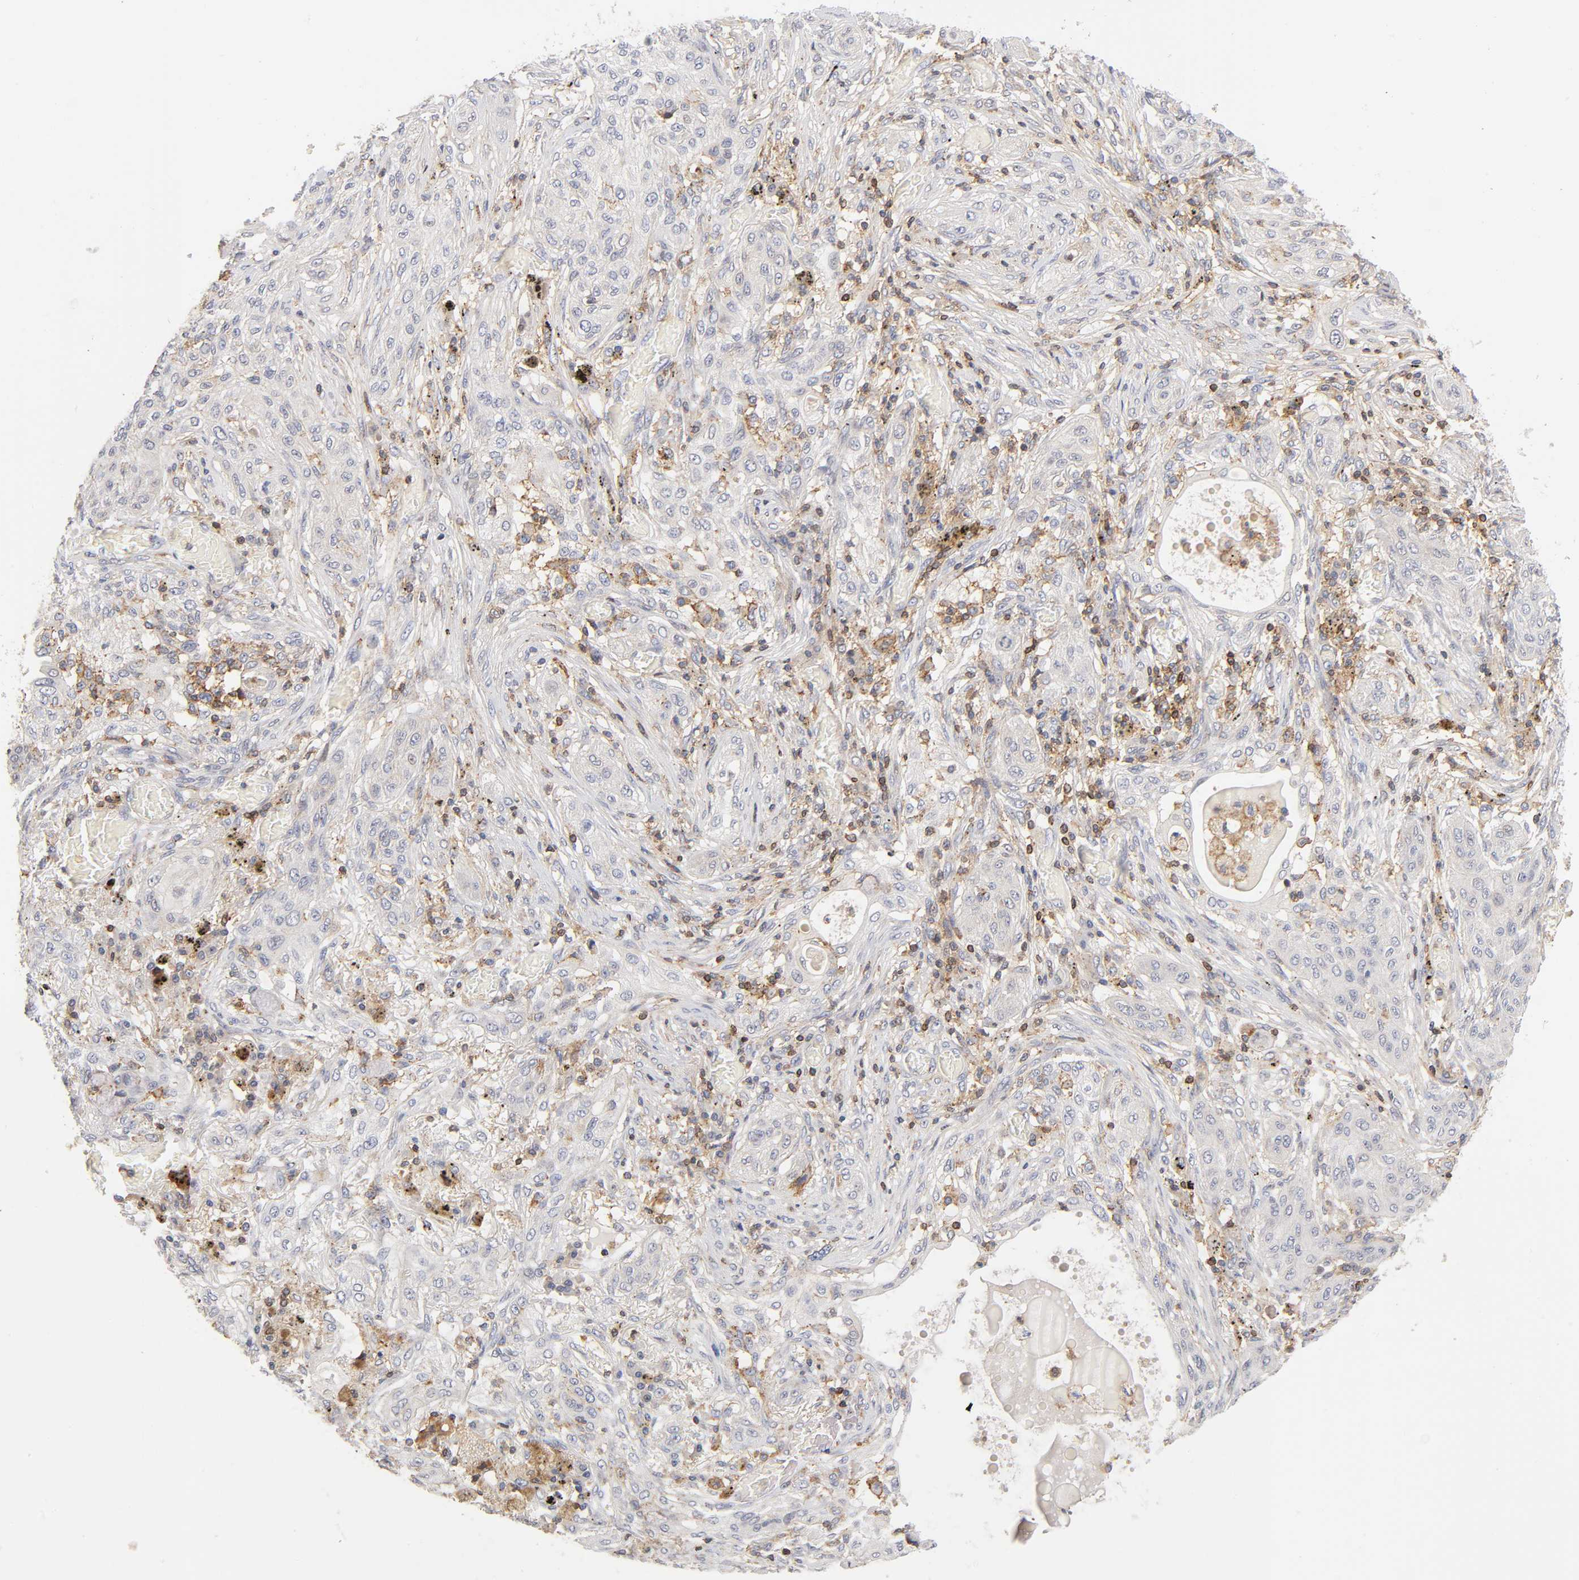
{"staining": {"intensity": "weak", "quantity": "25%-75%", "location": "cytoplasmic/membranous"}, "tissue": "lung cancer", "cell_type": "Tumor cells", "image_type": "cancer", "snomed": [{"axis": "morphology", "description": "Squamous cell carcinoma, NOS"}, {"axis": "topography", "description": "Lung"}], "caption": "Immunohistochemical staining of human lung cancer (squamous cell carcinoma) exhibits weak cytoplasmic/membranous protein positivity in about 25%-75% of tumor cells.", "gene": "ANXA7", "patient": {"sex": "female", "age": 47}}